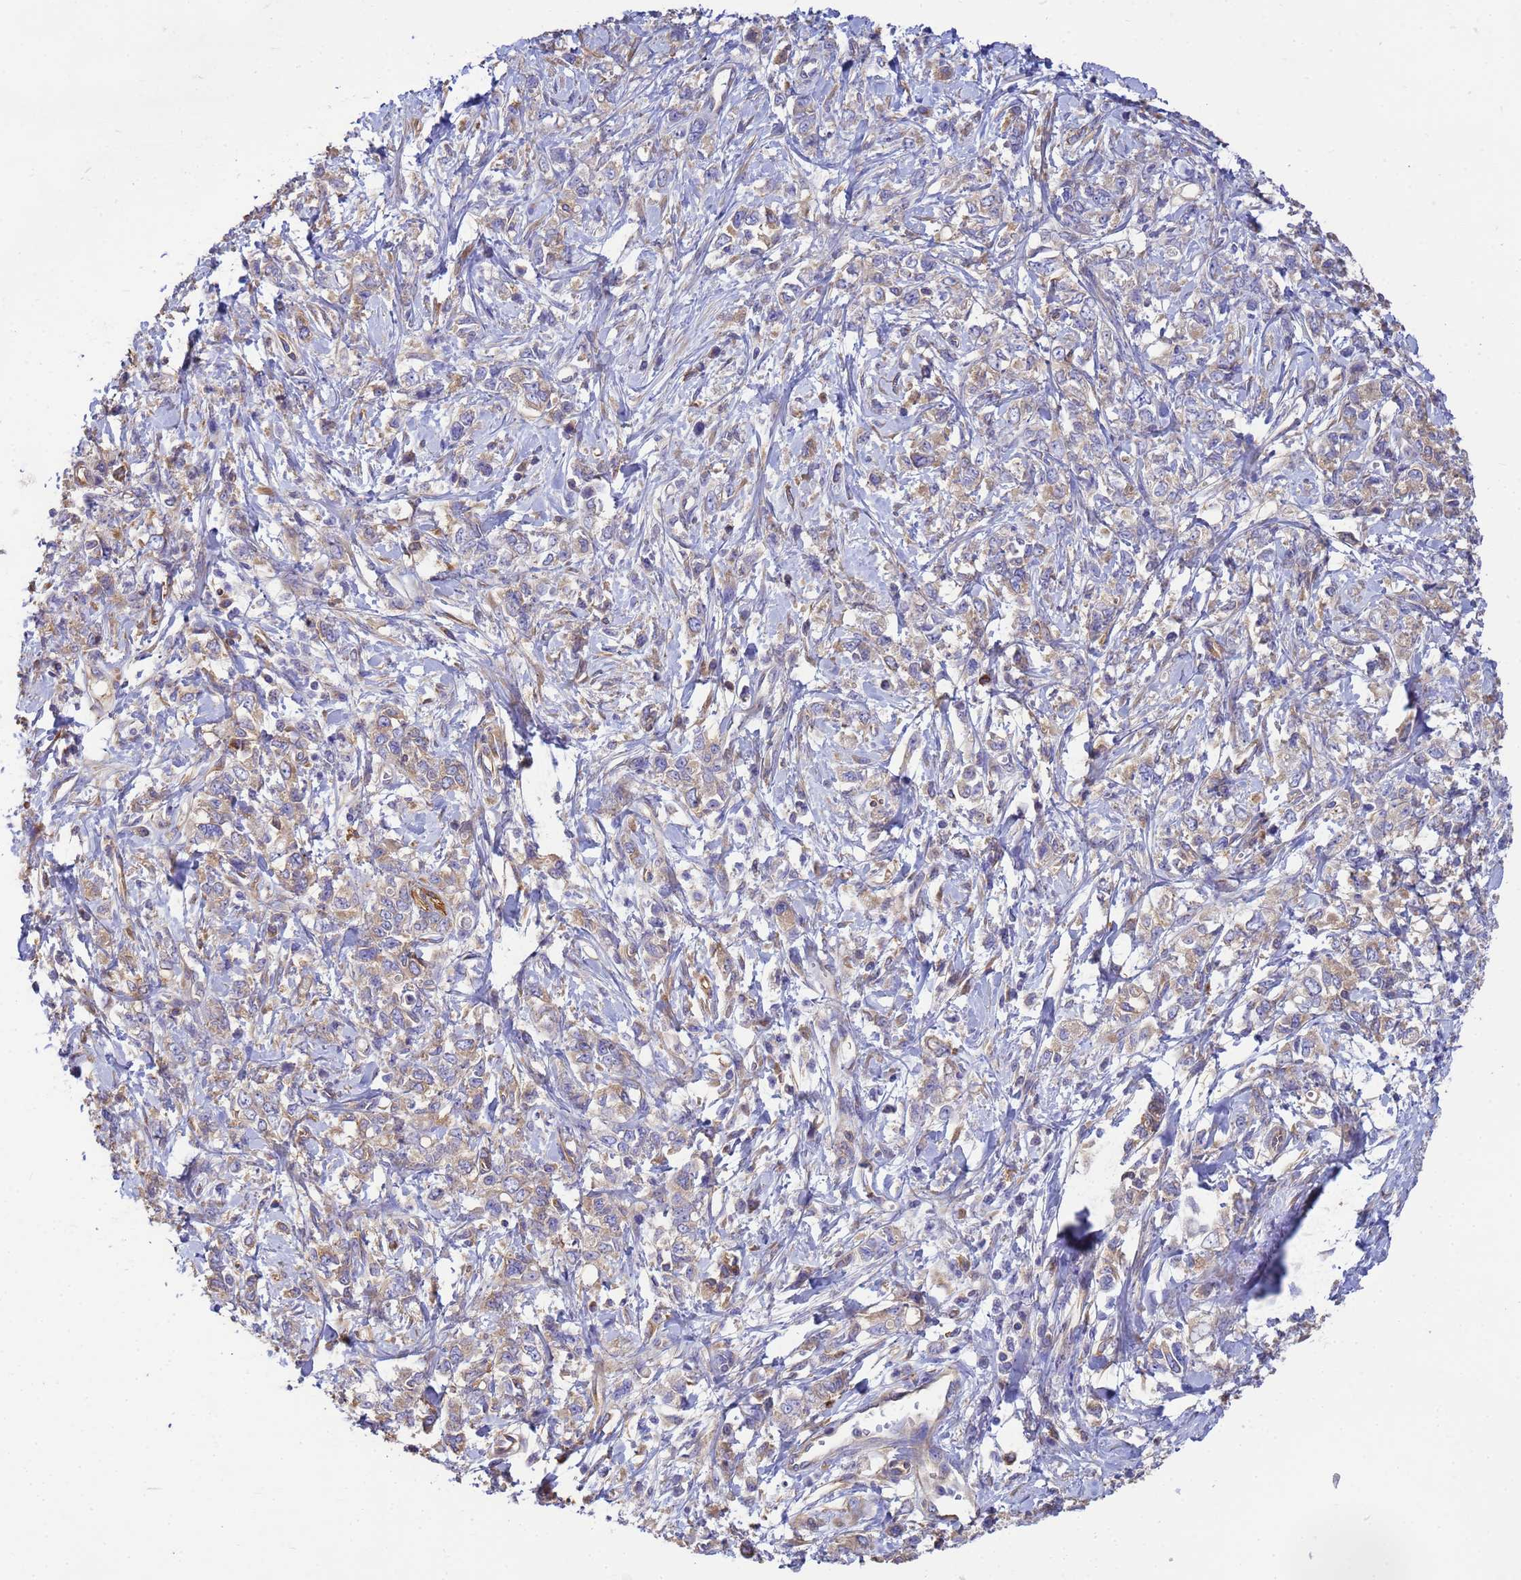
{"staining": {"intensity": "weak", "quantity": ">75%", "location": "cytoplasmic/membranous"}, "tissue": "stomach cancer", "cell_type": "Tumor cells", "image_type": "cancer", "snomed": [{"axis": "morphology", "description": "Adenocarcinoma, NOS"}, {"axis": "topography", "description": "Stomach"}], "caption": "A brown stain highlights weak cytoplasmic/membranous positivity of a protein in adenocarcinoma (stomach) tumor cells. (brown staining indicates protein expression, while blue staining denotes nuclei).", "gene": "TUBB1", "patient": {"sex": "female", "age": 76}}